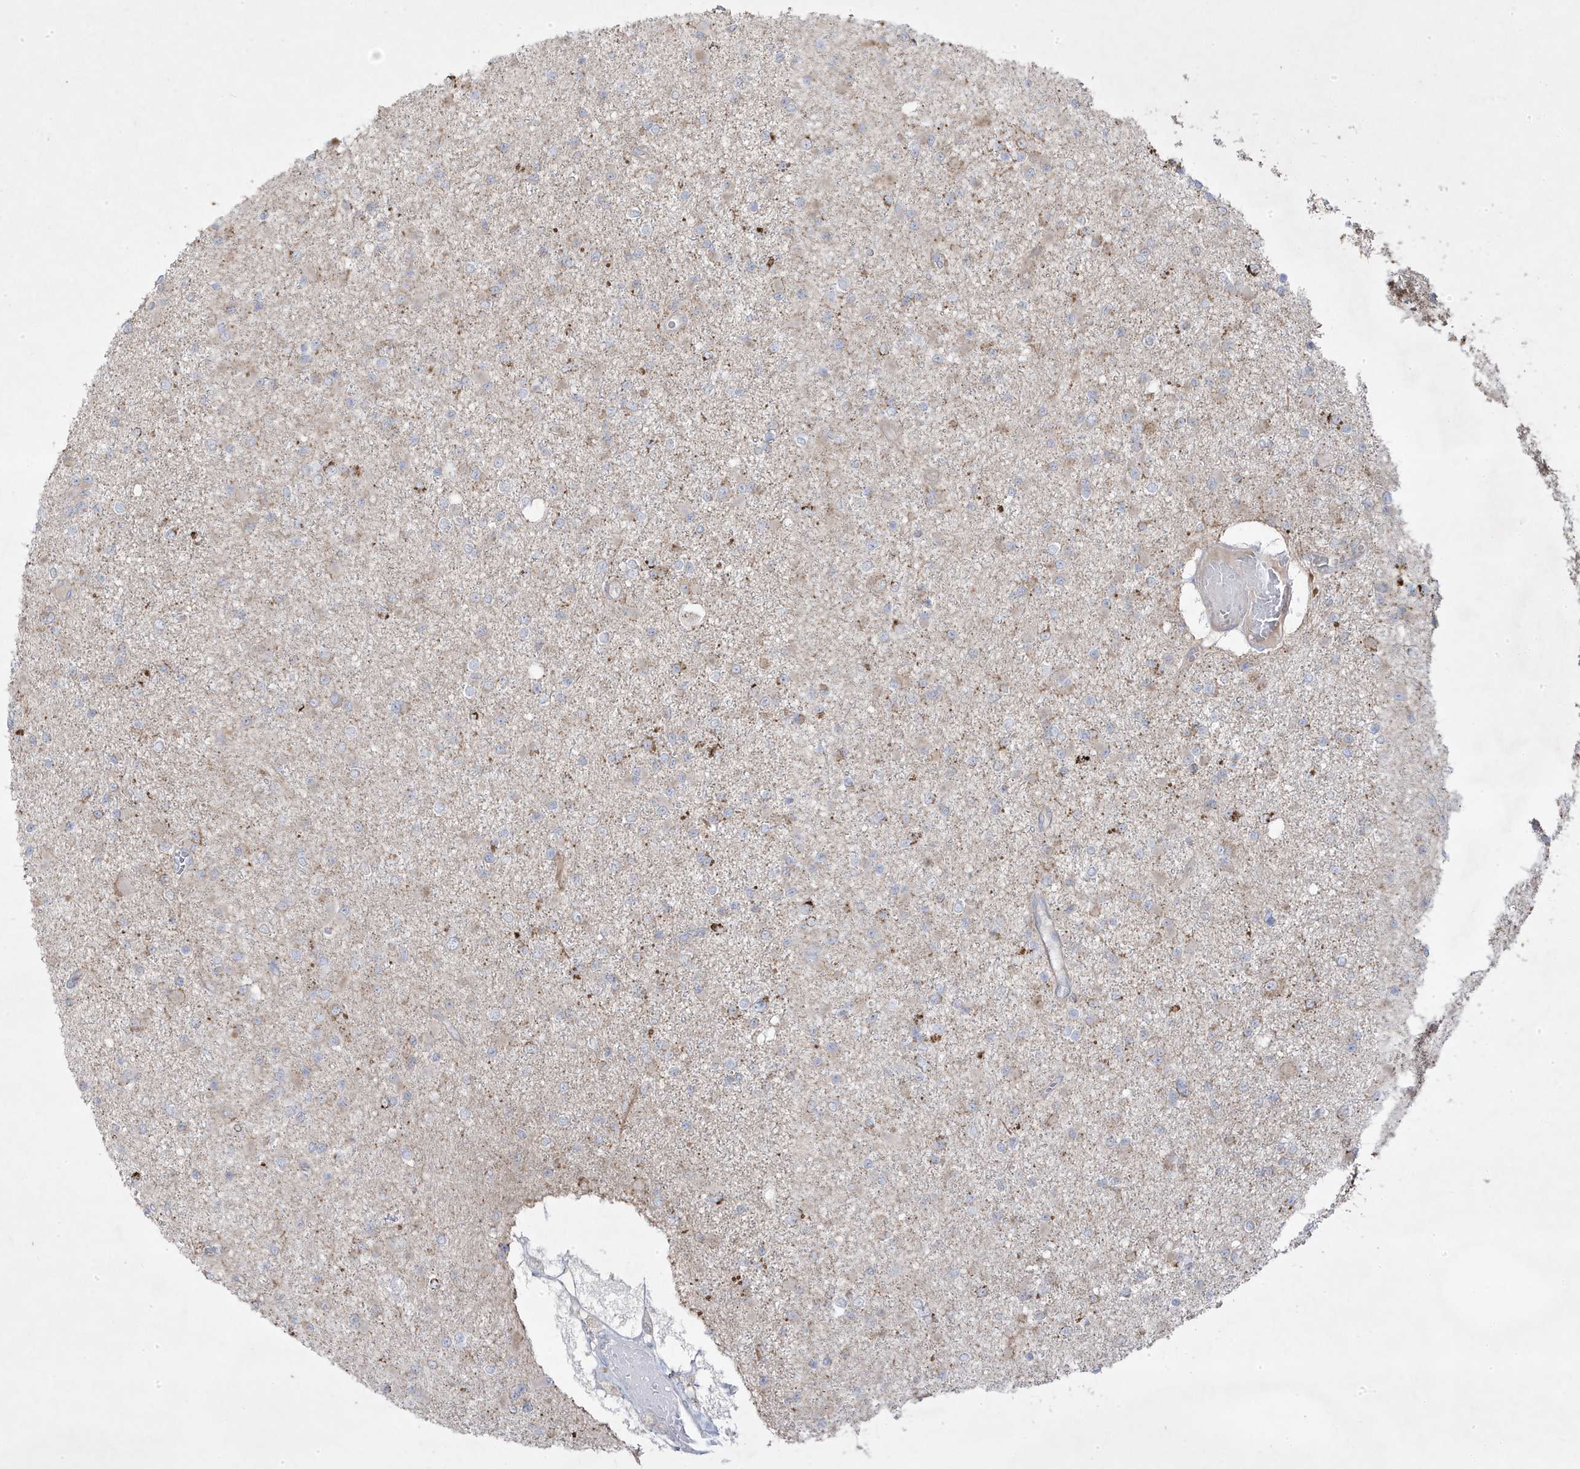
{"staining": {"intensity": "weak", "quantity": "<25%", "location": "cytoplasmic/membranous"}, "tissue": "glioma", "cell_type": "Tumor cells", "image_type": "cancer", "snomed": [{"axis": "morphology", "description": "Glioma, malignant, Low grade"}, {"axis": "topography", "description": "Brain"}], "caption": "This micrograph is of malignant glioma (low-grade) stained with immunohistochemistry to label a protein in brown with the nuclei are counter-stained blue. There is no staining in tumor cells.", "gene": "ADAMTSL3", "patient": {"sex": "female", "age": 22}}